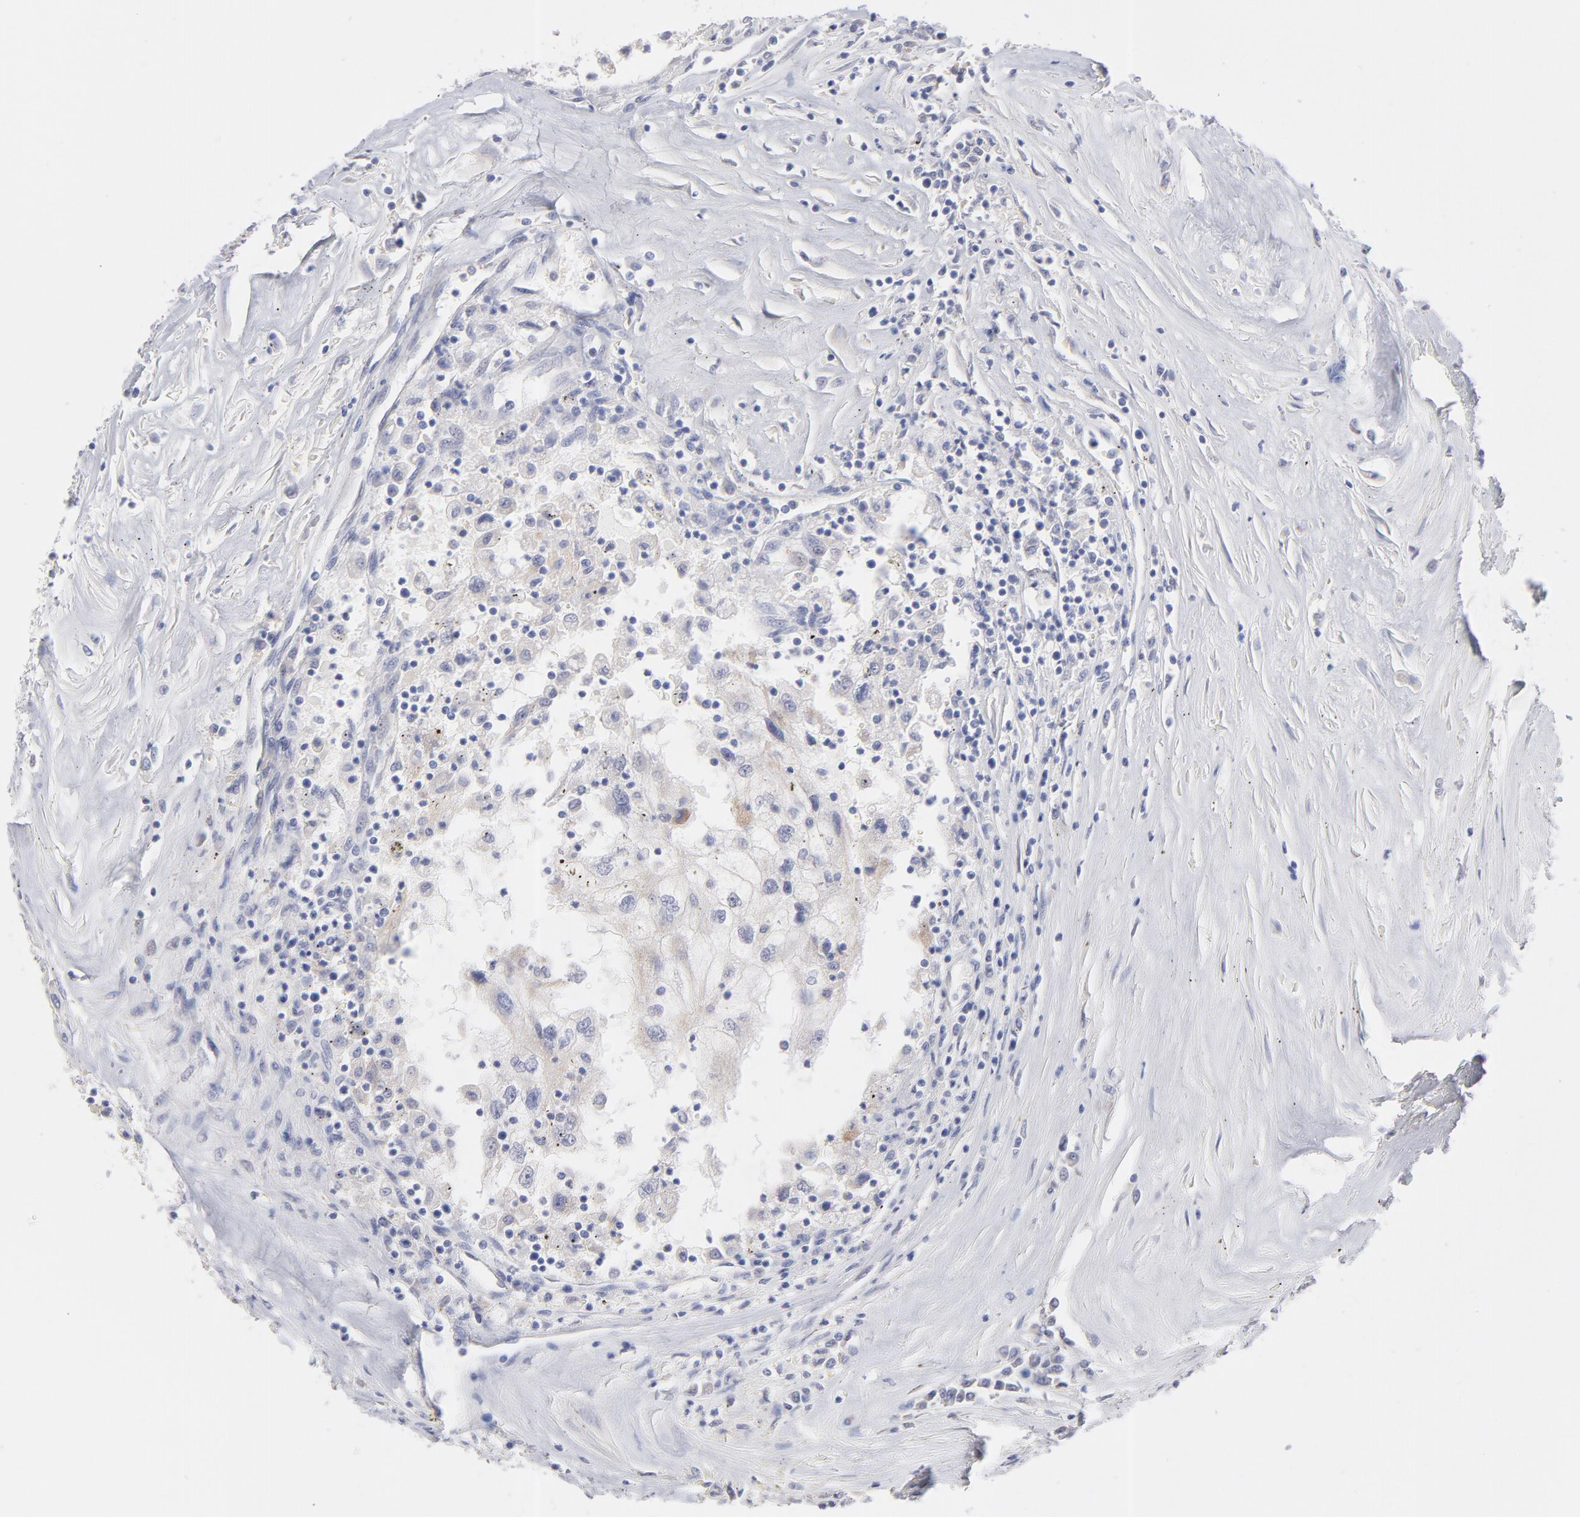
{"staining": {"intensity": "weak", "quantity": ">75%", "location": "cytoplasmic/membranous"}, "tissue": "renal cancer", "cell_type": "Tumor cells", "image_type": "cancer", "snomed": [{"axis": "morphology", "description": "Normal tissue, NOS"}, {"axis": "morphology", "description": "Adenocarcinoma, NOS"}, {"axis": "topography", "description": "Kidney"}], "caption": "The immunohistochemical stain highlights weak cytoplasmic/membranous expression in tumor cells of renal cancer (adenocarcinoma) tissue. Nuclei are stained in blue.", "gene": "TST", "patient": {"sex": "male", "age": 71}}